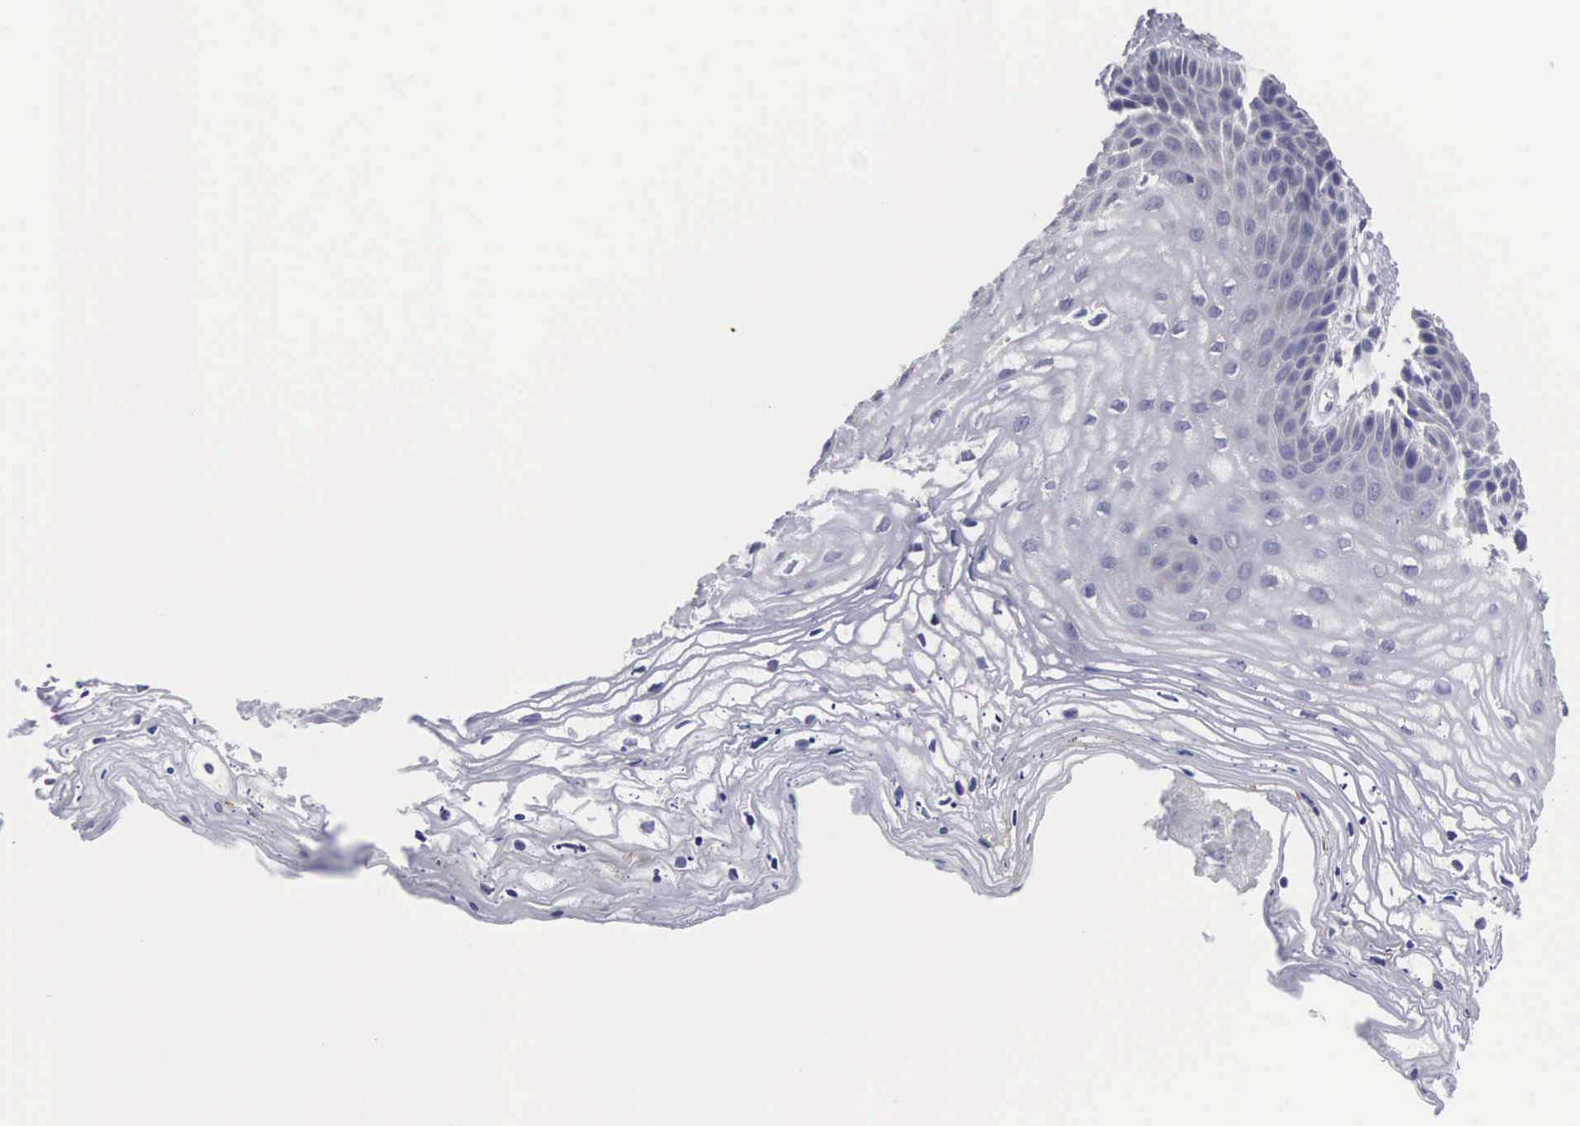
{"staining": {"intensity": "weak", "quantity": "<25%", "location": "cytoplasmic/membranous"}, "tissue": "vagina", "cell_type": "Squamous epithelial cells", "image_type": "normal", "snomed": [{"axis": "morphology", "description": "Normal tissue, NOS"}, {"axis": "topography", "description": "Vagina"}], "caption": "Immunohistochemistry (IHC) image of normal vagina: vagina stained with DAB (3,3'-diaminobenzidine) displays no significant protein expression in squamous epithelial cells.", "gene": "SLITRK4", "patient": {"sex": "female", "age": 68}}